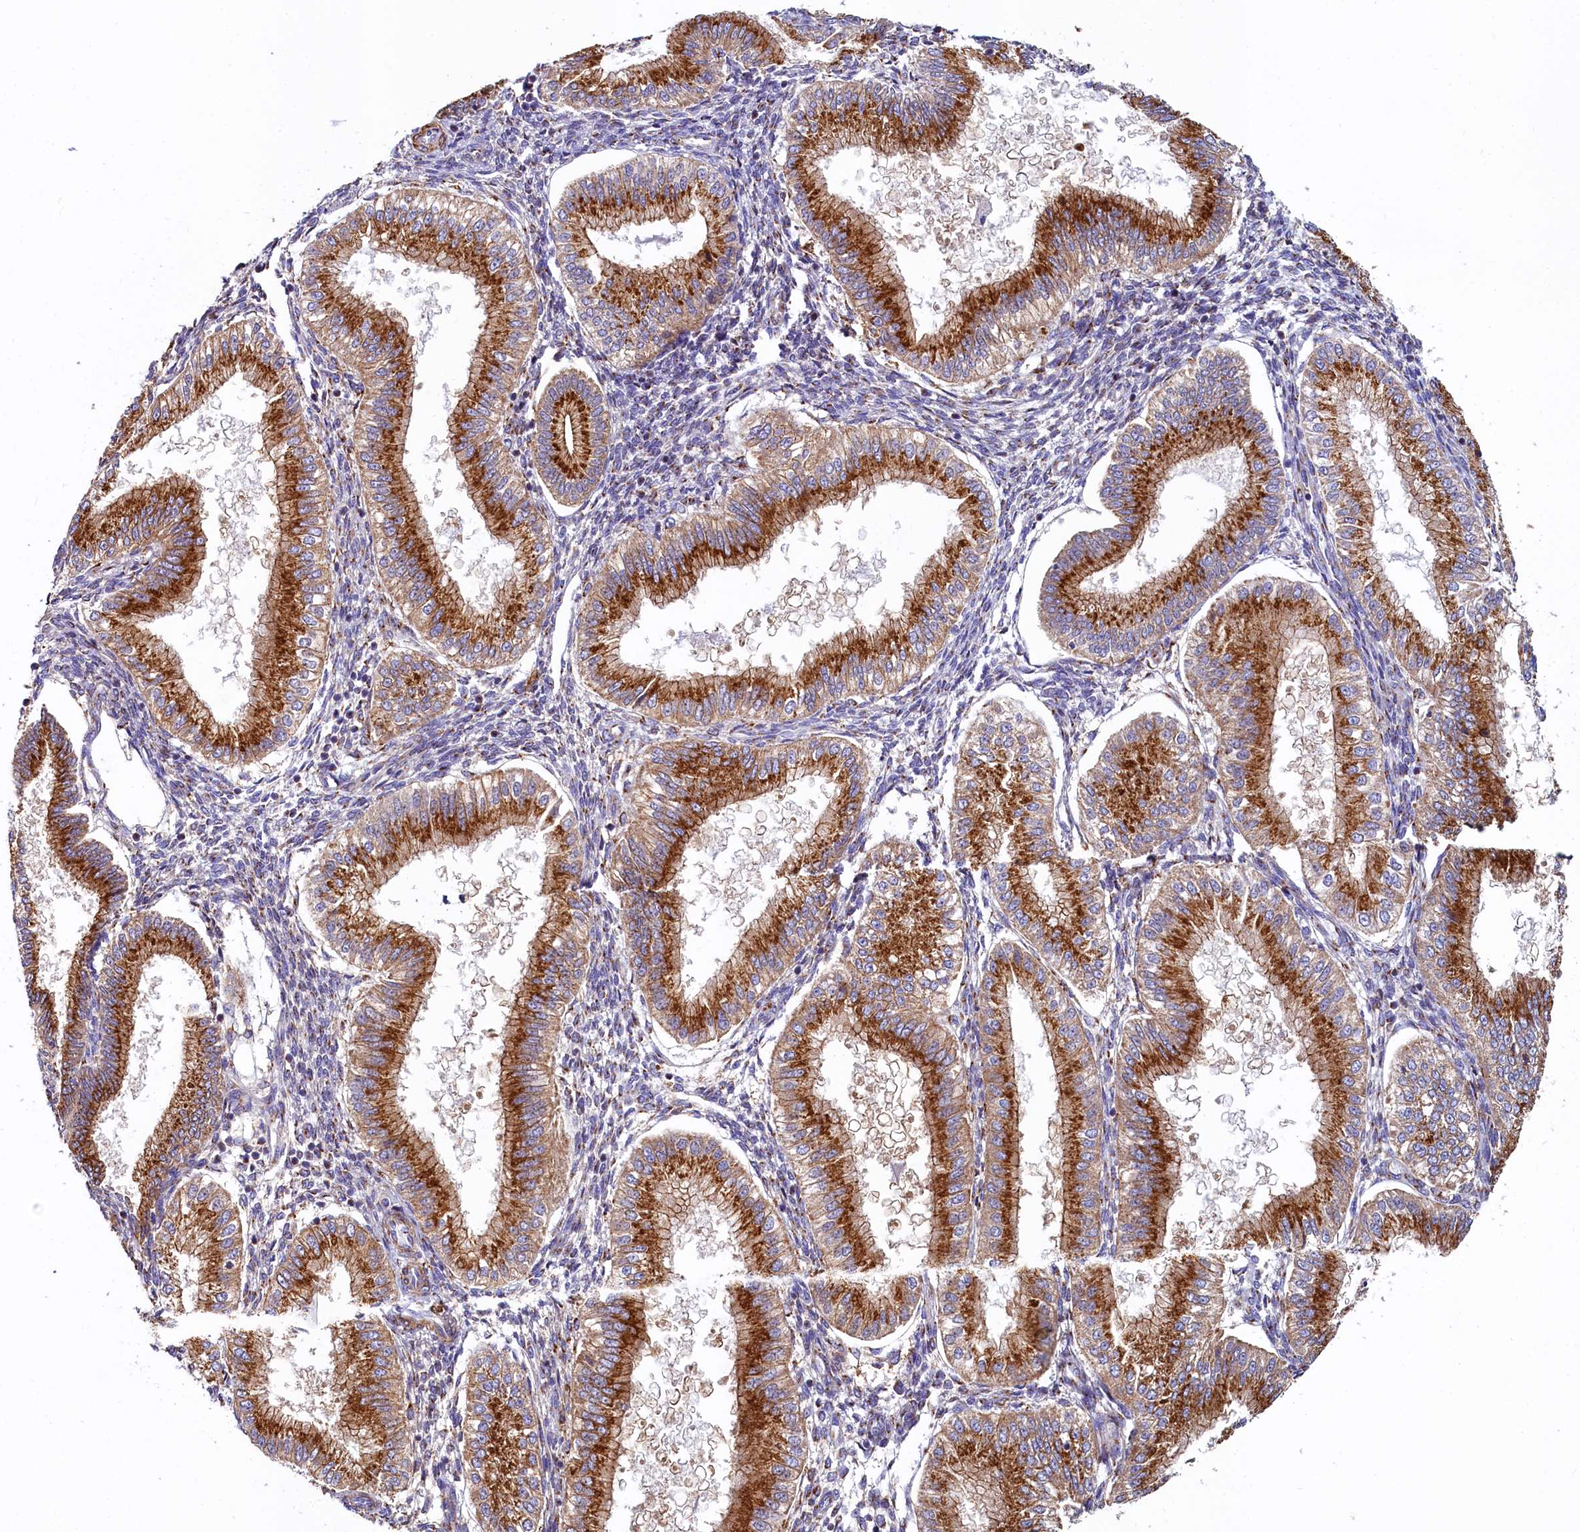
{"staining": {"intensity": "moderate", "quantity": "25%-75%", "location": "cytoplasmic/membranous"}, "tissue": "endometrium", "cell_type": "Cells in endometrial stroma", "image_type": "normal", "snomed": [{"axis": "morphology", "description": "Normal tissue, NOS"}, {"axis": "topography", "description": "Endometrium"}], "caption": "Cells in endometrial stroma reveal medium levels of moderate cytoplasmic/membranous staining in about 25%-75% of cells in benign human endometrium.", "gene": "BET1L", "patient": {"sex": "female", "age": 39}}